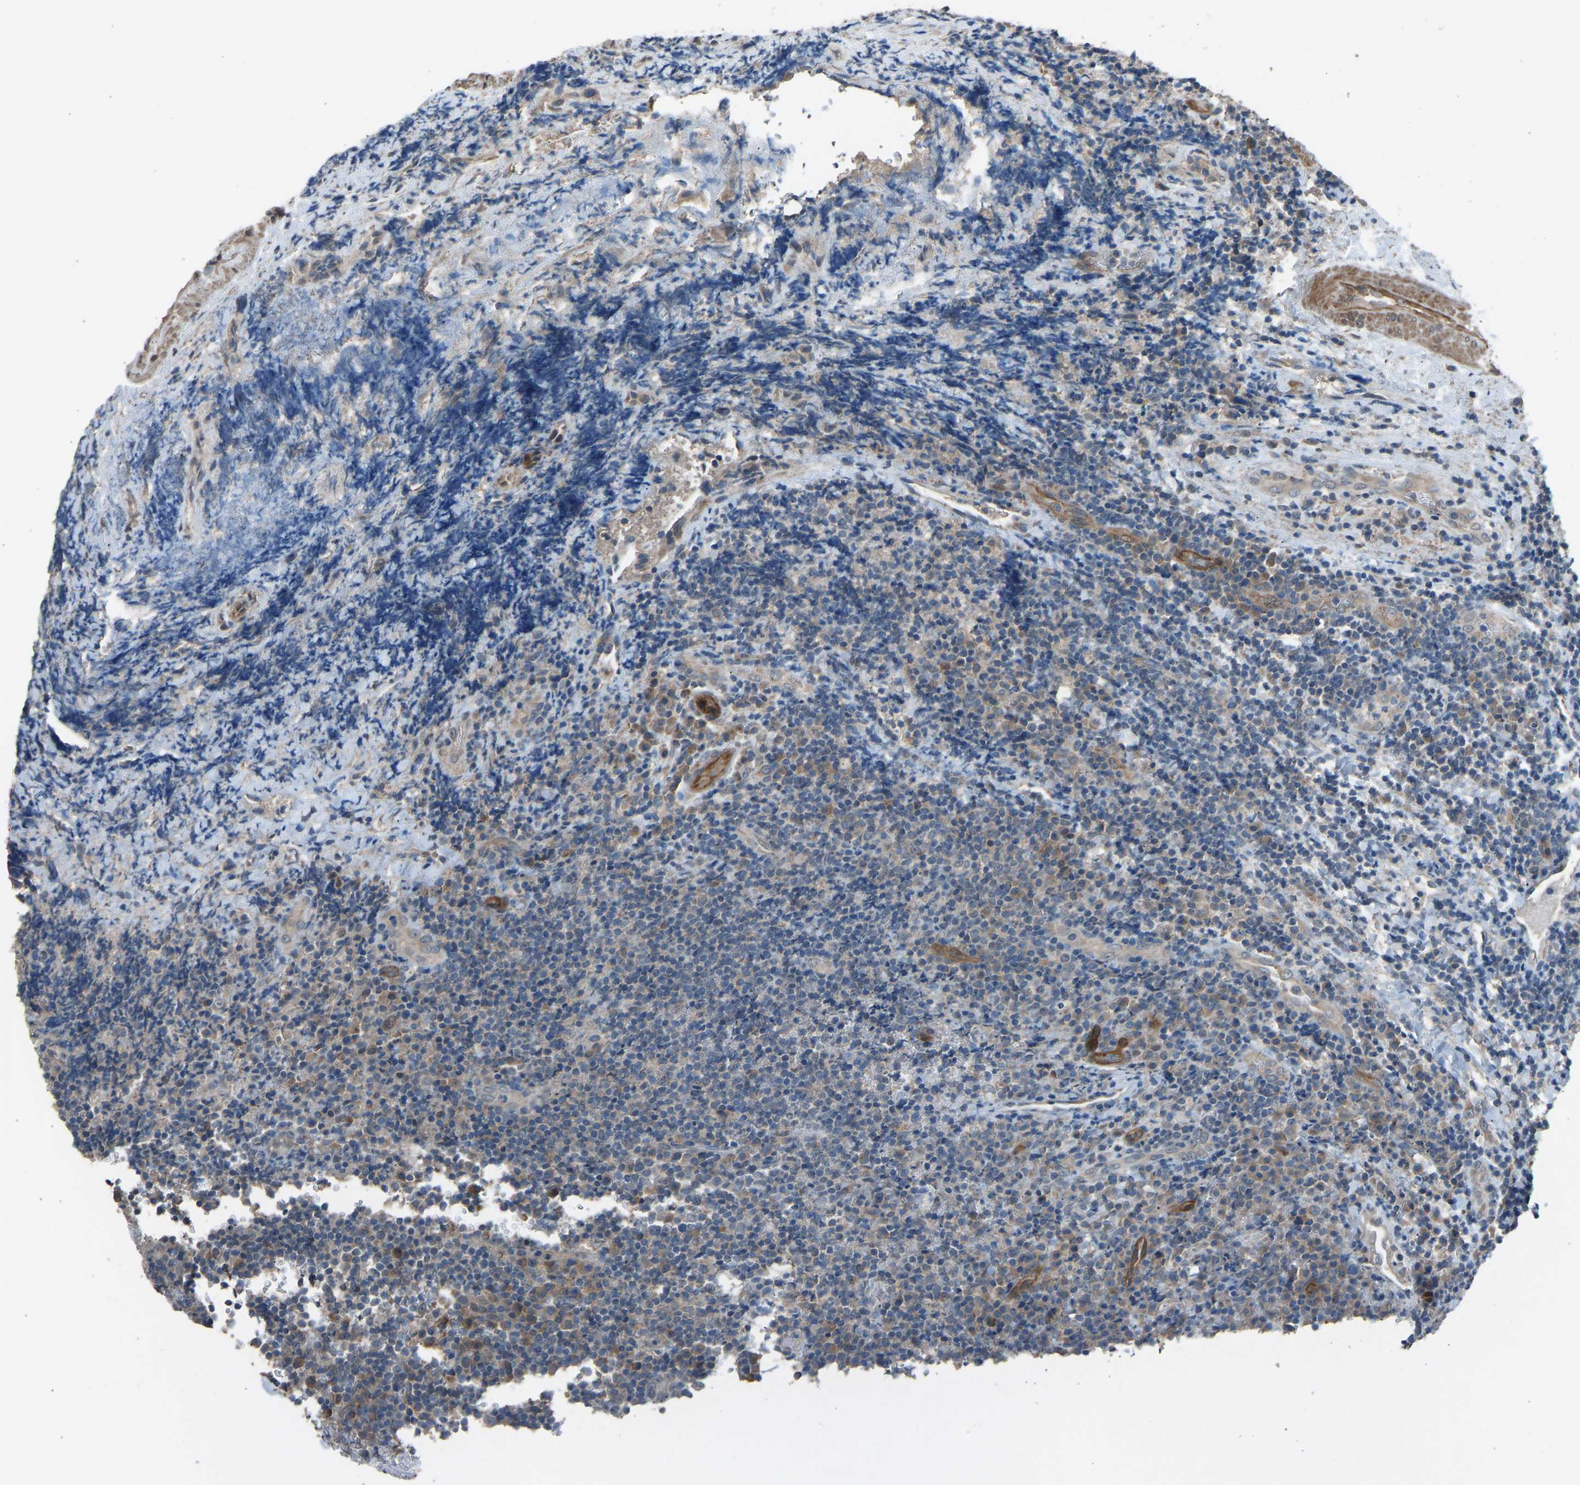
{"staining": {"intensity": "weak", "quantity": ">75%", "location": "cytoplasmic/membranous"}, "tissue": "lymphoma", "cell_type": "Tumor cells", "image_type": "cancer", "snomed": [{"axis": "morphology", "description": "Malignant lymphoma, non-Hodgkin's type, High grade"}, {"axis": "topography", "description": "Tonsil"}], "caption": "IHC histopathology image of neoplastic tissue: high-grade malignant lymphoma, non-Hodgkin's type stained using IHC displays low levels of weak protein expression localized specifically in the cytoplasmic/membranous of tumor cells, appearing as a cytoplasmic/membranous brown color.", "gene": "SLC43A1", "patient": {"sex": "female", "age": 36}}